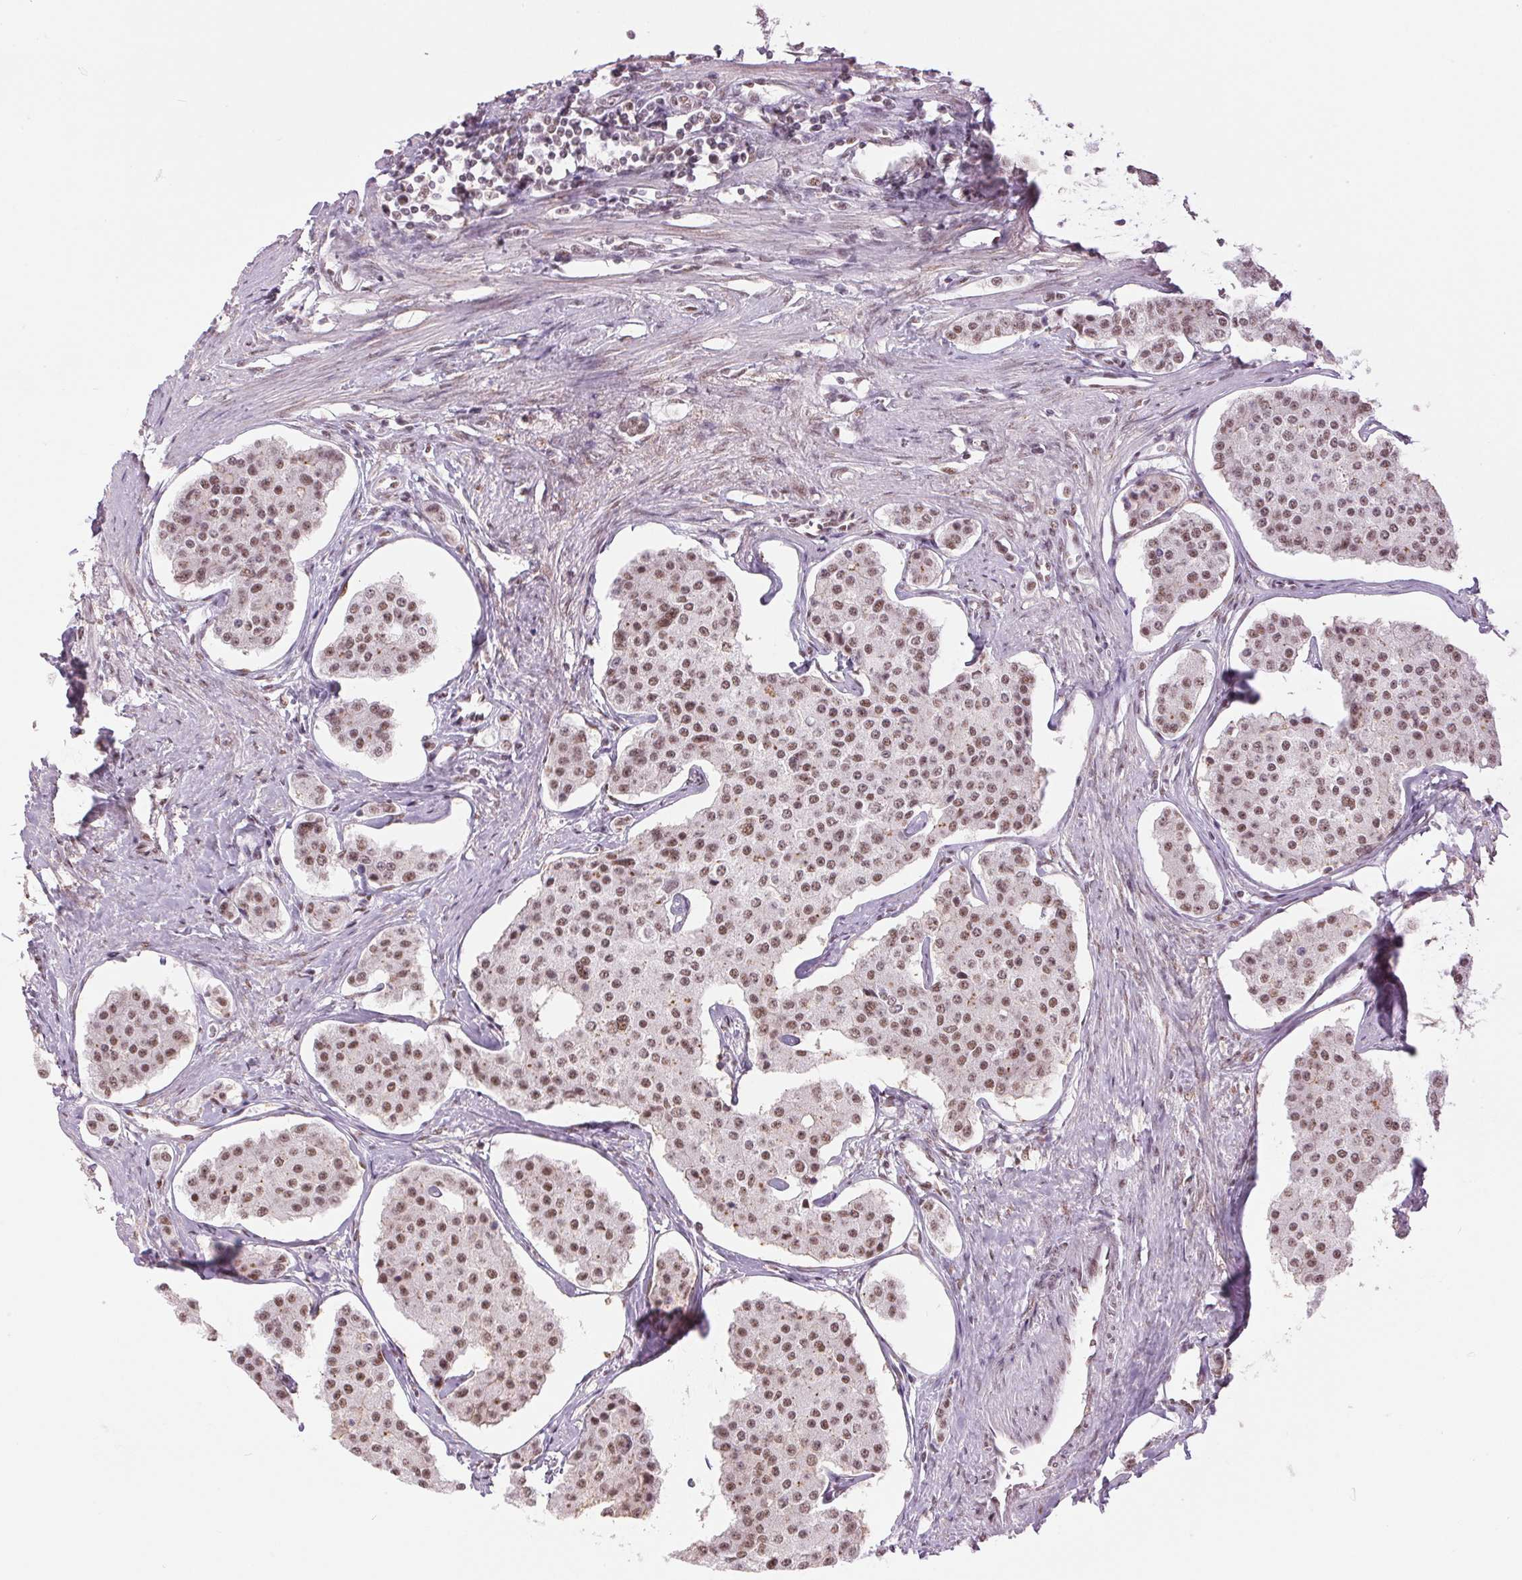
{"staining": {"intensity": "moderate", "quantity": "25%-75%", "location": "nuclear"}, "tissue": "carcinoid", "cell_type": "Tumor cells", "image_type": "cancer", "snomed": [{"axis": "morphology", "description": "Carcinoid, malignant, NOS"}, {"axis": "topography", "description": "Small intestine"}], "caption": "Protein staining exhibits moderate nuclear positivity in about 25%-75% of tumor cells in carcinoid.", "gene": "ZFR2", "patient": {"sex": "female", "age": 65}}